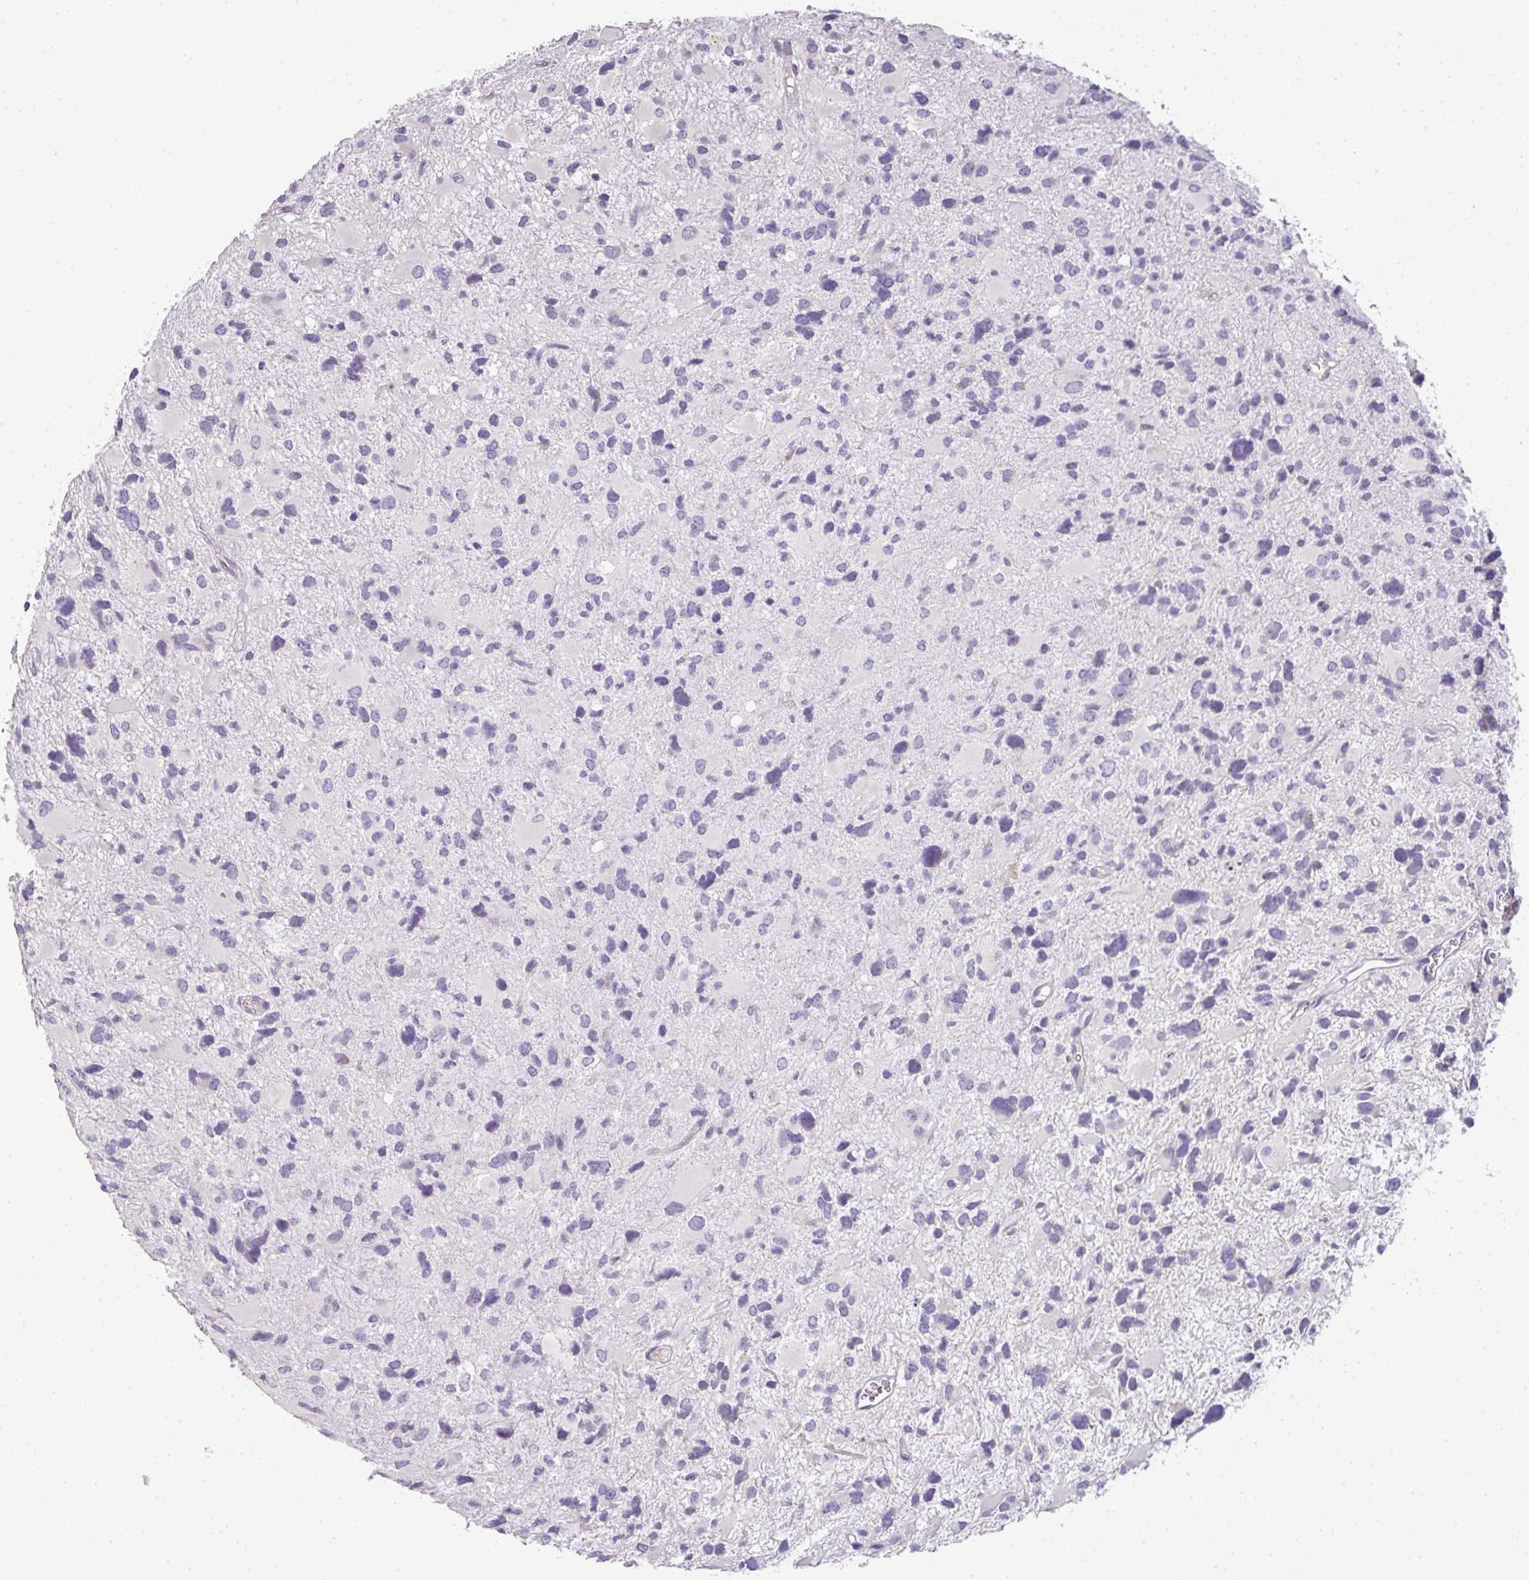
{"staining": {"intensity": "negative", "quantity": "none", "location": "none"}, "tissue": "glioma", "cell_type": "Tumor cells", "image_type": "cancer", "snomed": [{"axis": "morphology", "description": "Glioma, malignant, High grade"}, {"axis": "topography", "description": "Brain"}], "caption": "High-grade glioma (malignant) was stained to show a protein in brown. There is no significant staining in tumor cells. Brightfield microscopy of immunohistochemistry stained with DAB (3,3'-diaminobenzidine) (brown) and hematoxylin (blue), captured at high magnification.", "gene": "CMPK1", "patient": {"sex": "female", "age": 11}}